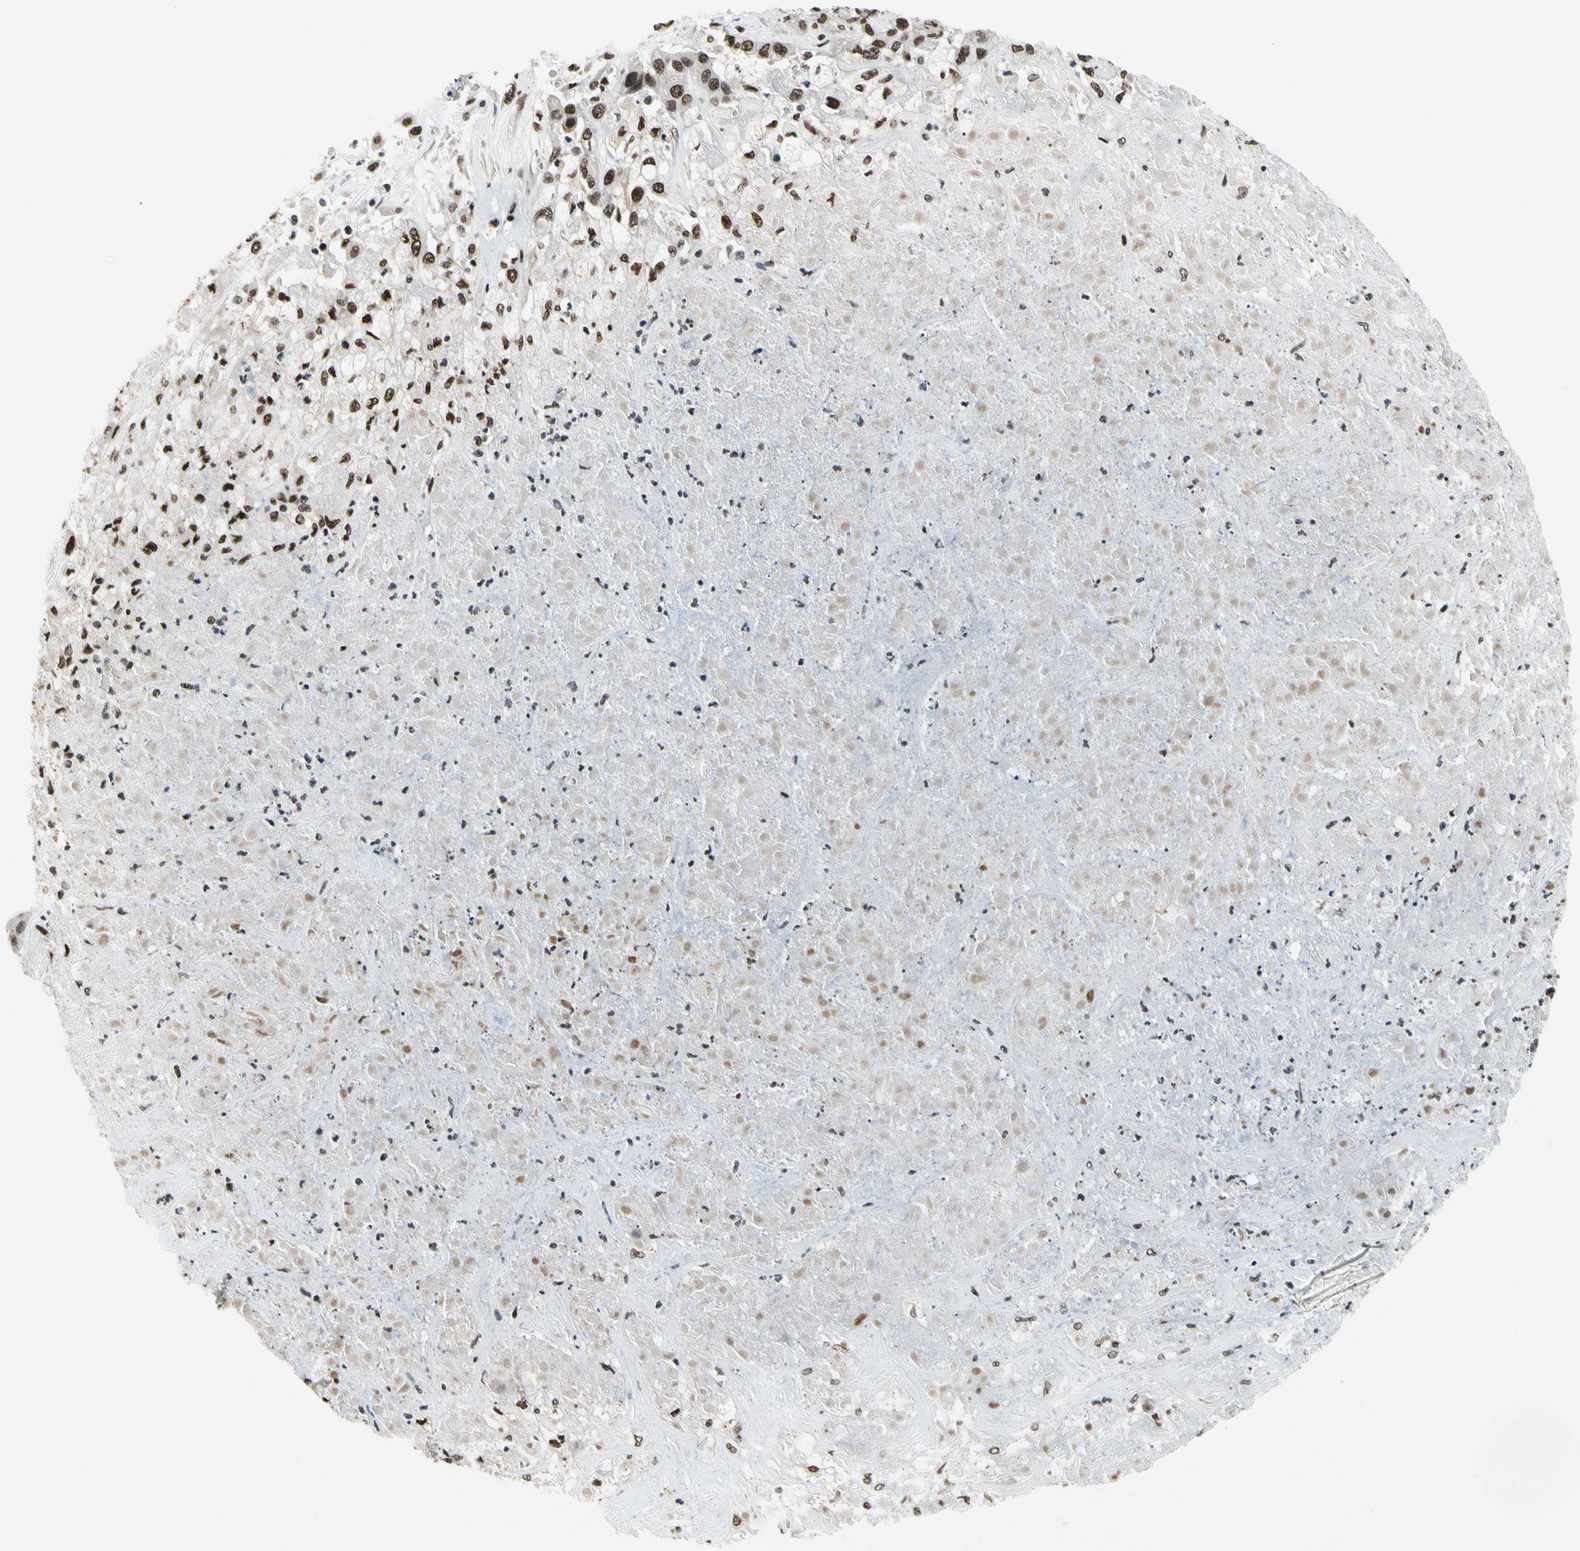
{"staining": {"intensity": "strong", "quantity": ">75%", "location": "nuclear"}, "tissue": "liver cancer", "cell_type": "Tumor cells", "image_type": "cancer", "snomed": [{"axis": "morphology", "description": "Cholangiocarcinoma"}, {"axis": "topography", "description": "Liver"}], "caption": "Brown immunohistochemical staining in human liver cancer (cholangiocarcinoma) demonstrates strong nuclear expression in approximately >75% of tumor cells.", "gene": "RECQL", "patient": {"sex": "female", "age": 52}}